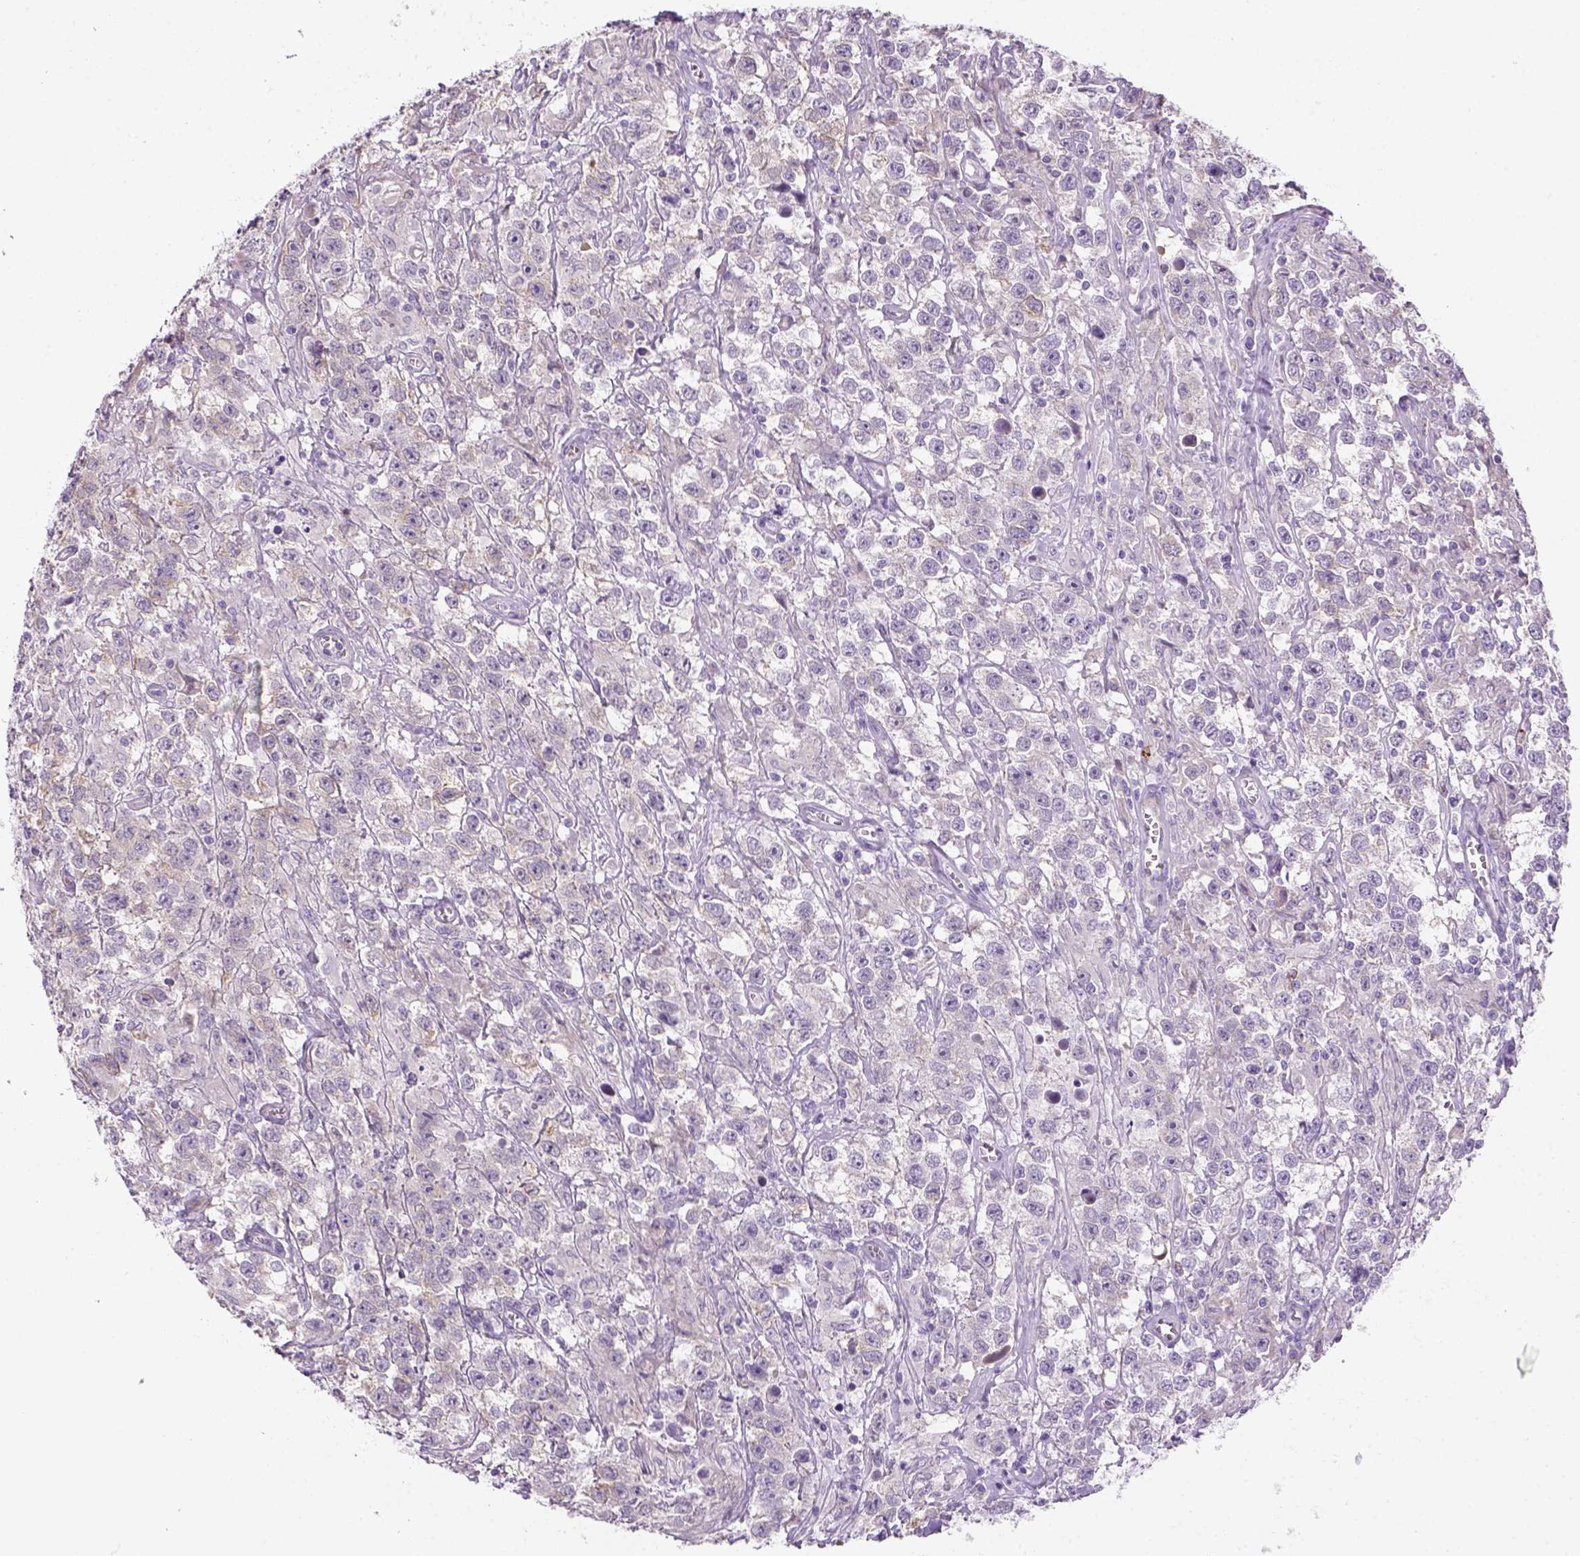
{"staining": {"intensity": "negative", "quantity": "none", "location": "none"}, "tissue": "testis cancer", "cell_type": "Tumor cells", "image_type": "cancer", "snomed": [{"axis": "morphology", "description": "Seminoma, NOS"}, {"axis": "topography", "description": "Testis"}], "caption": "A histopathology image of human testis cancer is negative for staining in tumor cells.", "gene": "CACNB1", "patient": {"sex": "male", "age": 43}}